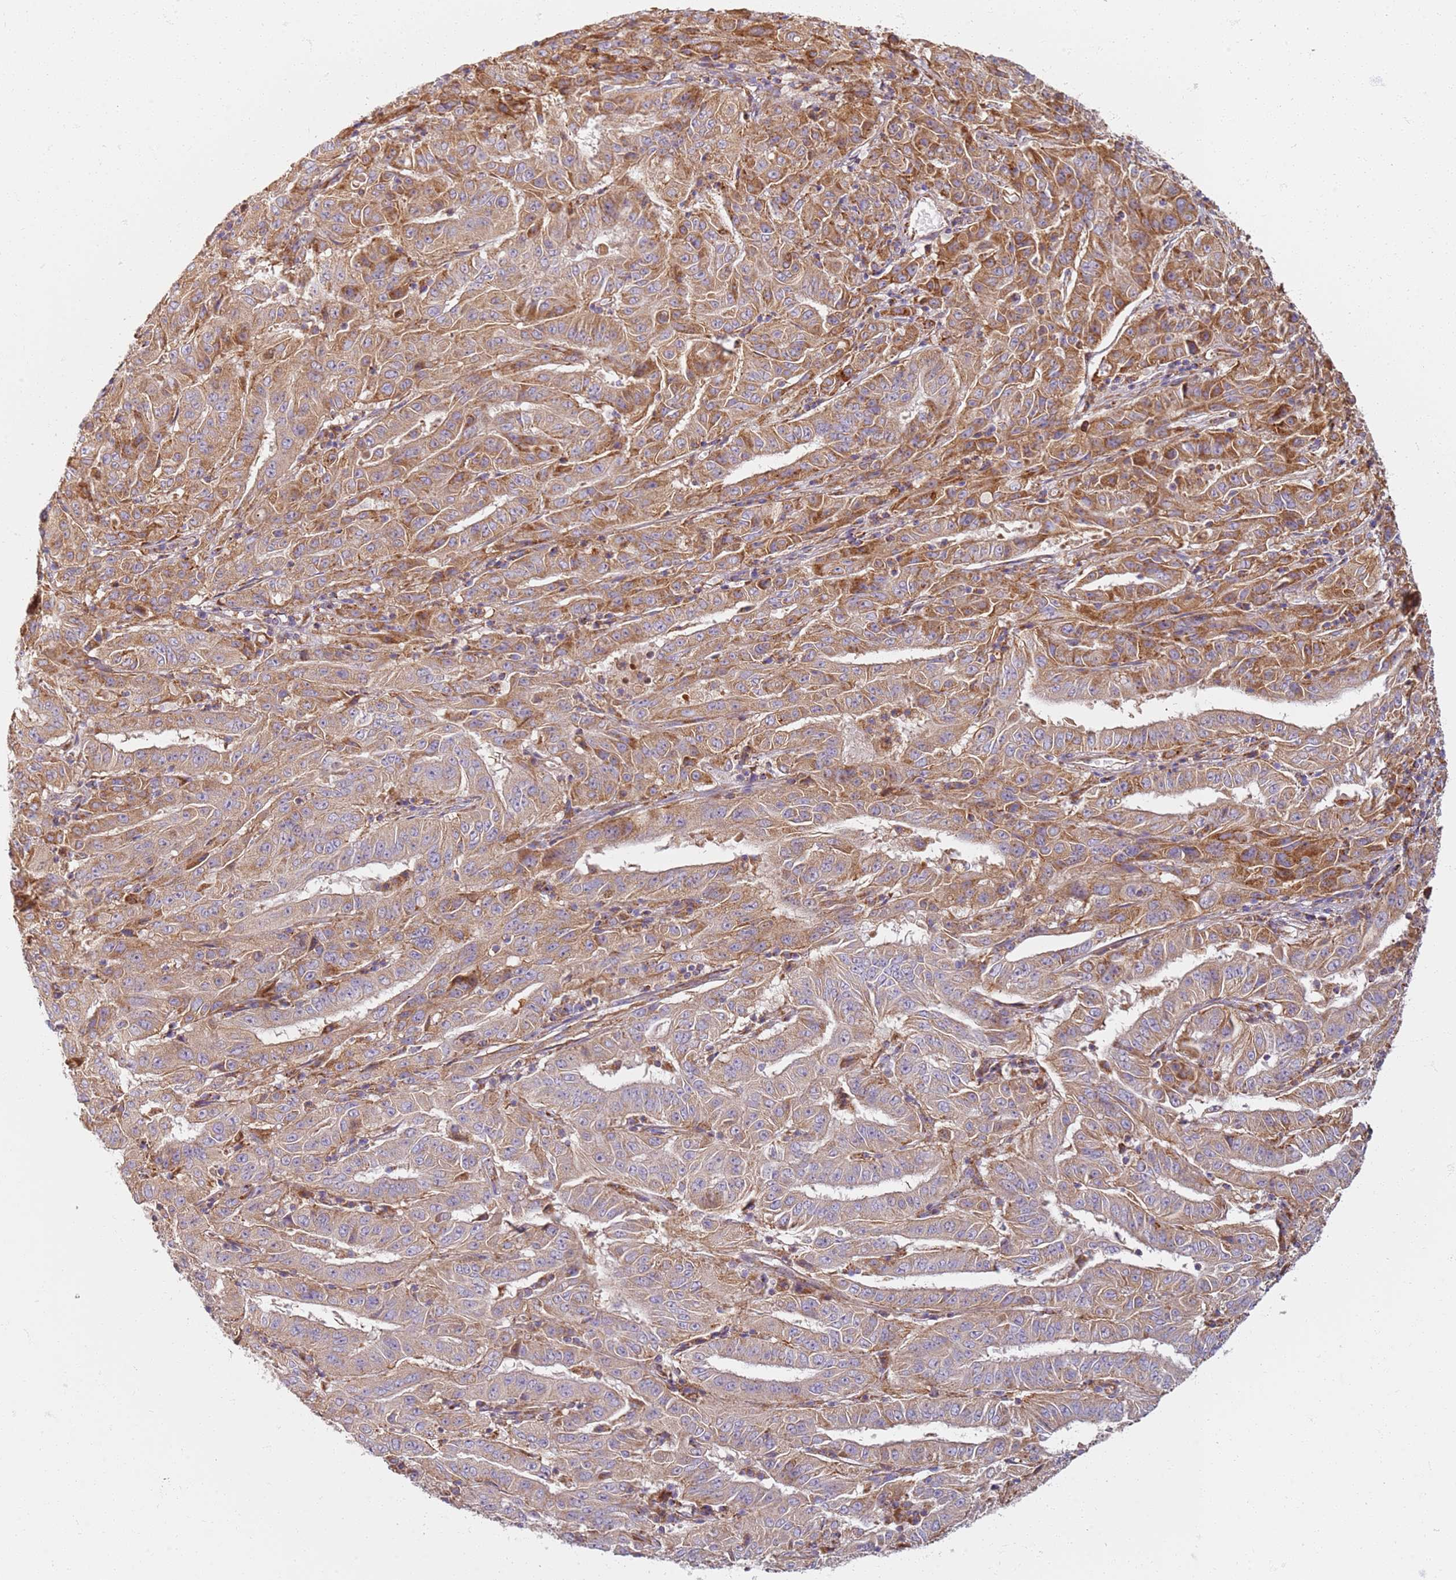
{"staining": {"intensity": "moderate", "quantity": ">75%", "location": "cytoplasmic/membranous"}, "tissue": "pancreatic cancer", "cell_type": "Tumor cells", "image_type": "cancer", "snomed": [{"axis": "morphology", "description": "Adenocarcinoma, NOS"}, {"axis": "topography", "description": "Pancreas"}], "caption": "Protein expression analysis of pancreatic cancer displays moderate cytoplasmic/membranous positivity in approximately >75% of tumor cells.", "gene": "PROKR2", "patient": {"sex": "male", "age": 63}}